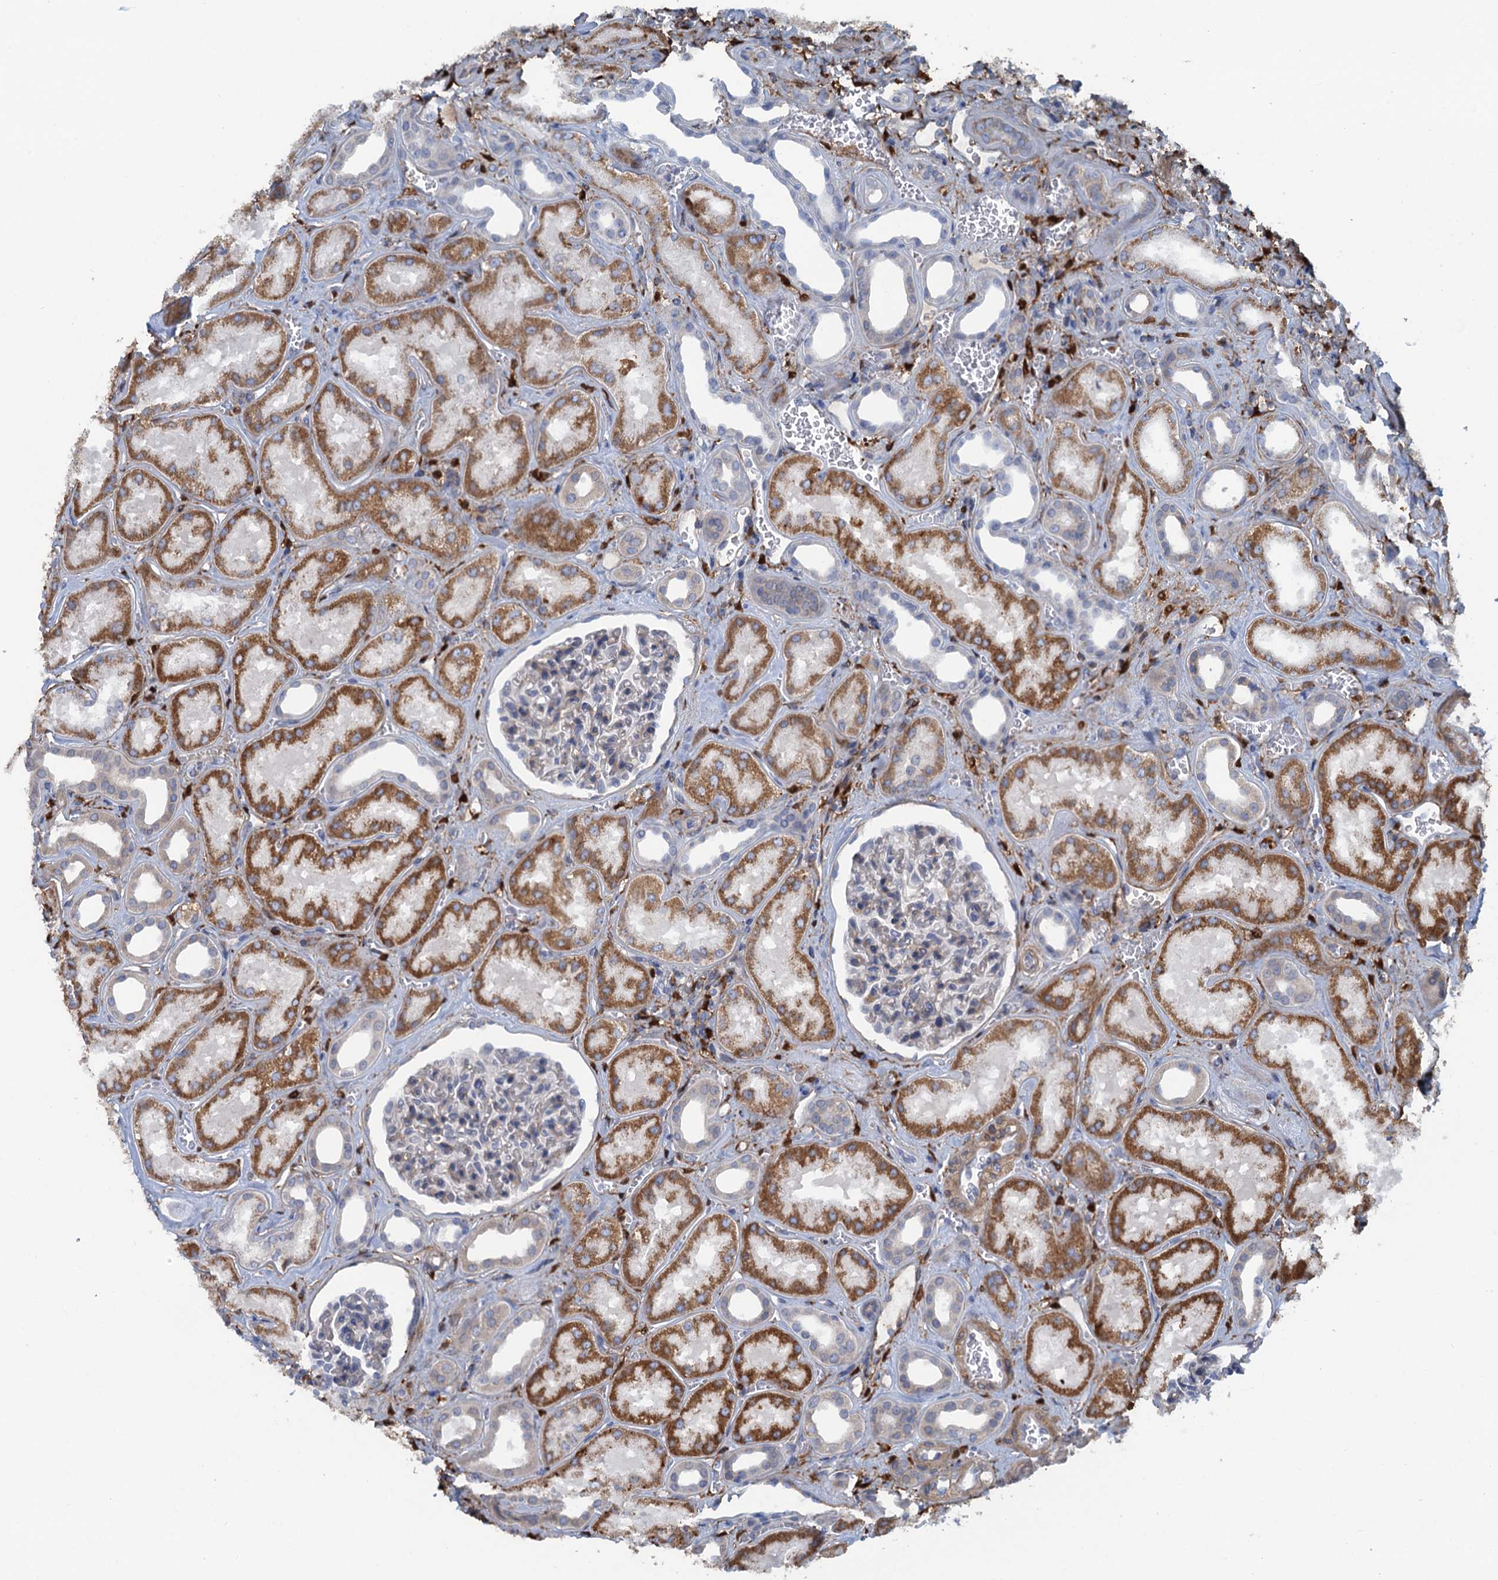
{"staining": {"intensity": "negative", "quantity": "none", "location": "none"}, "tissue": "kidney", "cell_type": "Cells in glomeruli", "image_type": "normal", "snomed": [{"axis": "morphology", "description": "Normal tissue, NOS"}, {"axis": "morphology", "description": "Adenocarcinoma, NOS"}, {"axis": "topography", "description": "Kidney"}], "caption": "The micrograph reveals no staining of cells in glomeruli in normal kidney.", "gene": "POGLUT3", "patient": {"sex": "female", "age": 68}}